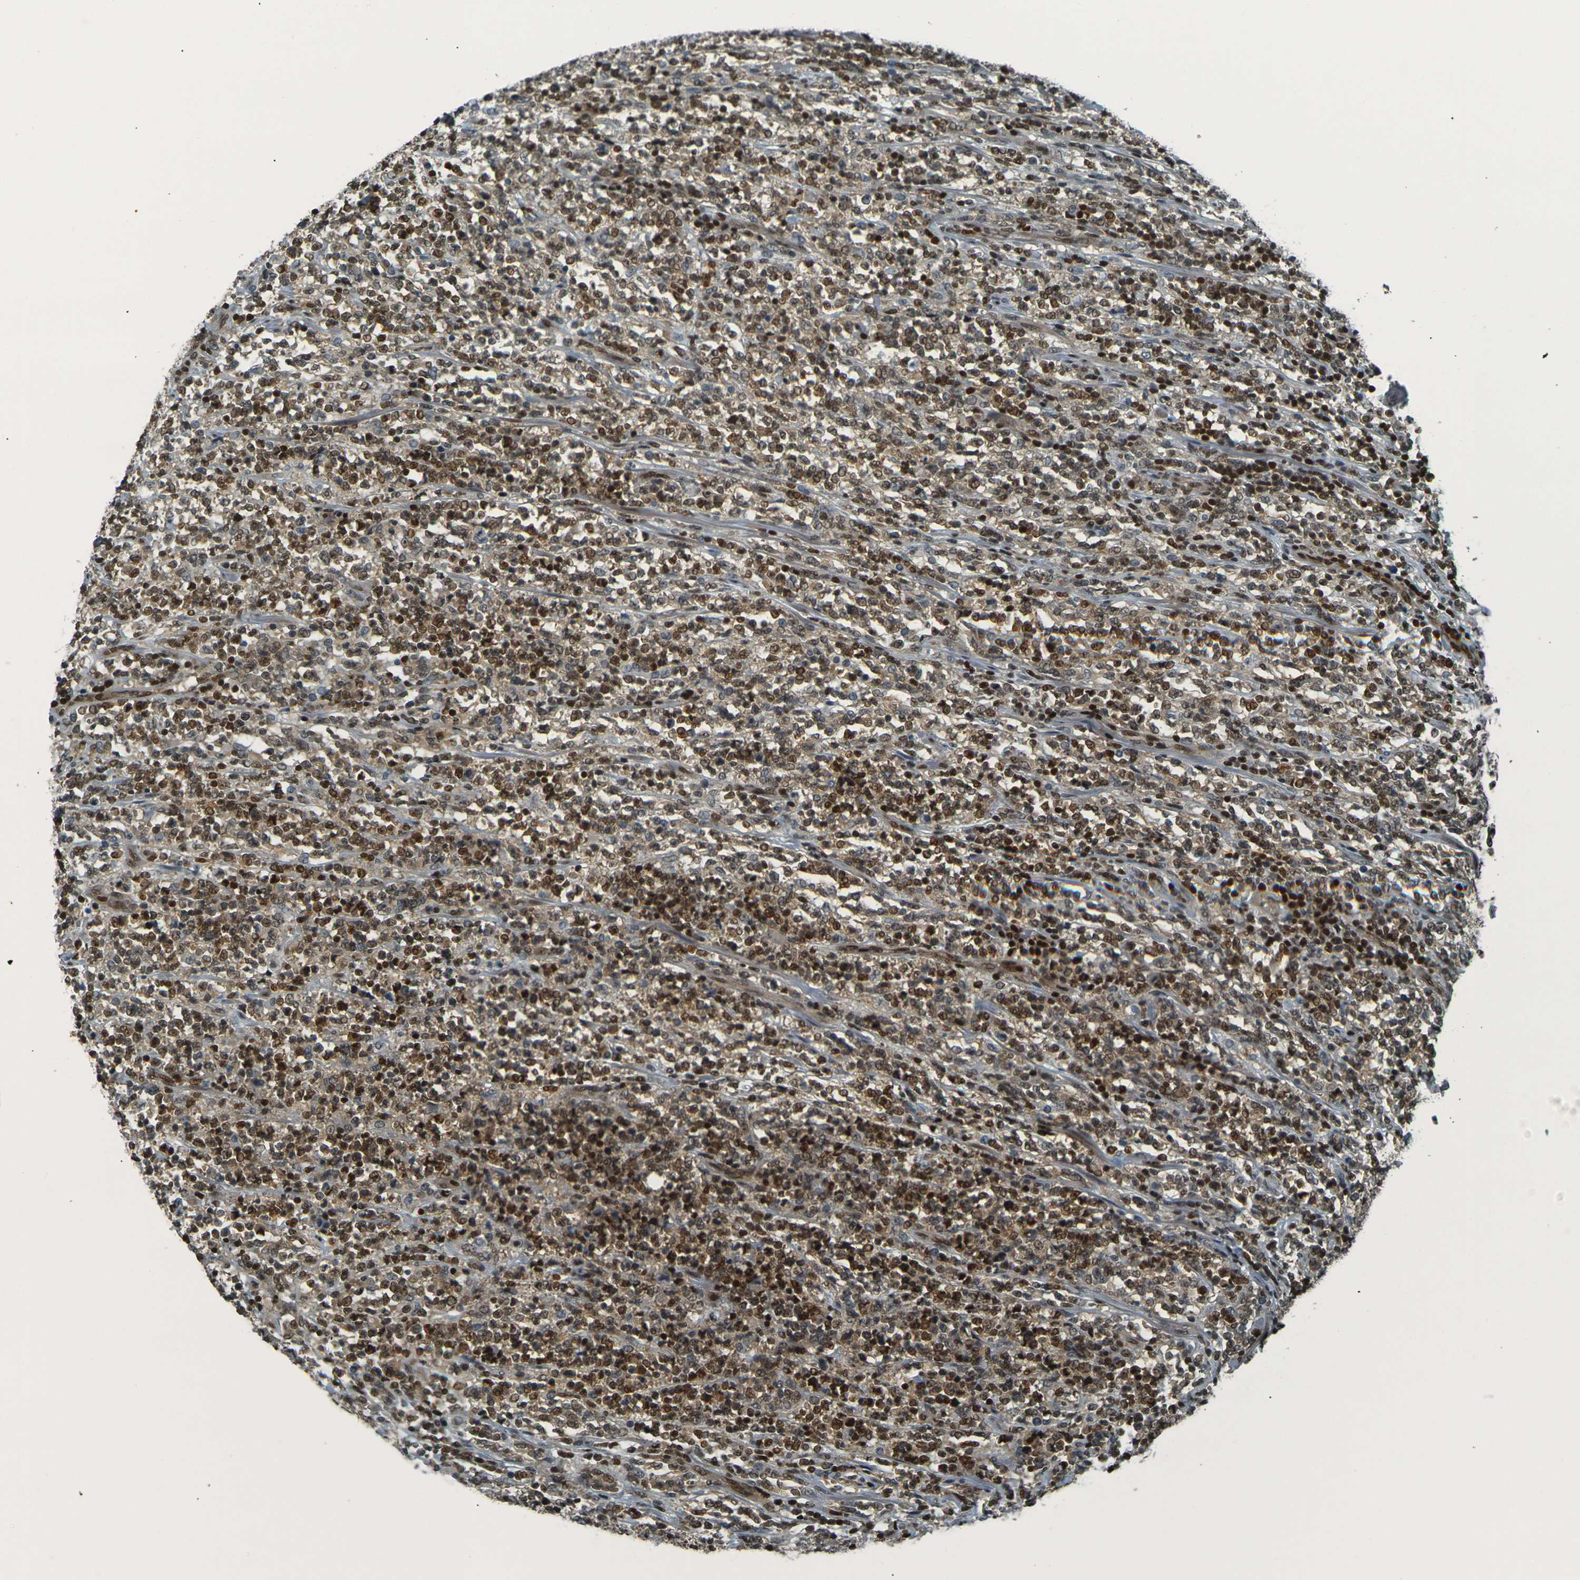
{"staining": {"intensity": "moderate", "quantity": ">75%", "location": "nuclear"}, "tissue": "lymphoma", "cell_type": "Tumor cells", "image_type": "cancer", "snomed": [{"axis": "morphology", "description": "Malignant lymphoma, non-Hodgkin's type, High grade"}, {"axis": "topography", "description": "Soft tissue"}], "caption": "Human lymphoma stained for a protein (brown) demonstrates moderate nuclear positive positivity in approximately >75% of tumor cells.", "gene": "NHEJ1", "patient": {"sex": "male", "age": 18}}